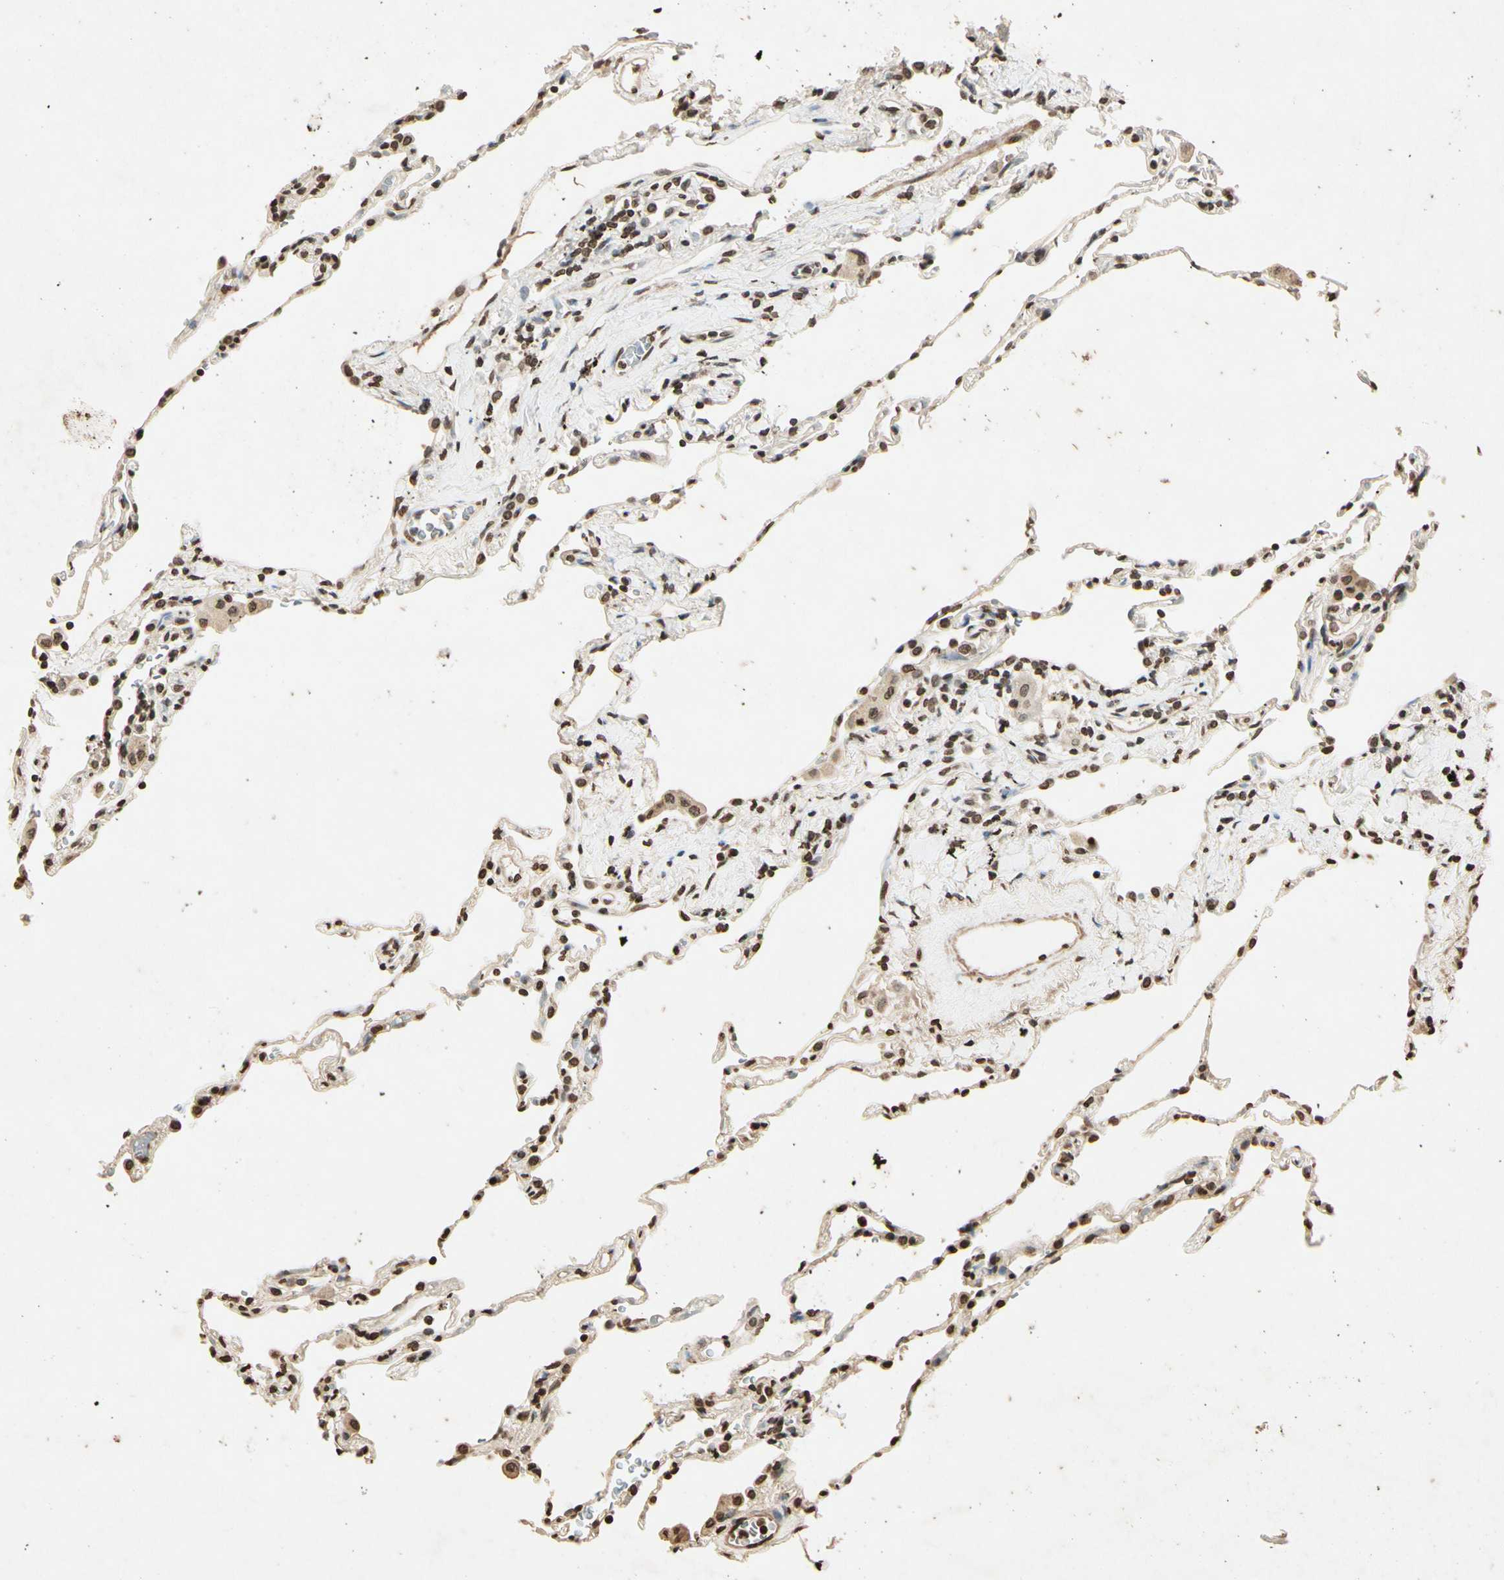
{"staining": {"intensity": "moderate", "quantity": "25%-75%", "location": "nuclear"}, "tissue": "lung", "cell_type": "Alveolar cells", "image_type": "normal", "snomed": [{"axis": "morphology", "description": "Normal tissue, NOS"}, {"axis": "topography", "description": "Lung"}], "caption": "Approximately 25%-75% of alveolar cells in normal human lung show moderate nuclear protein staining as visualized by brown immunohistochemical staining.", "gene": "TOP1", "patient": {"sex": "male", "age": 59}}